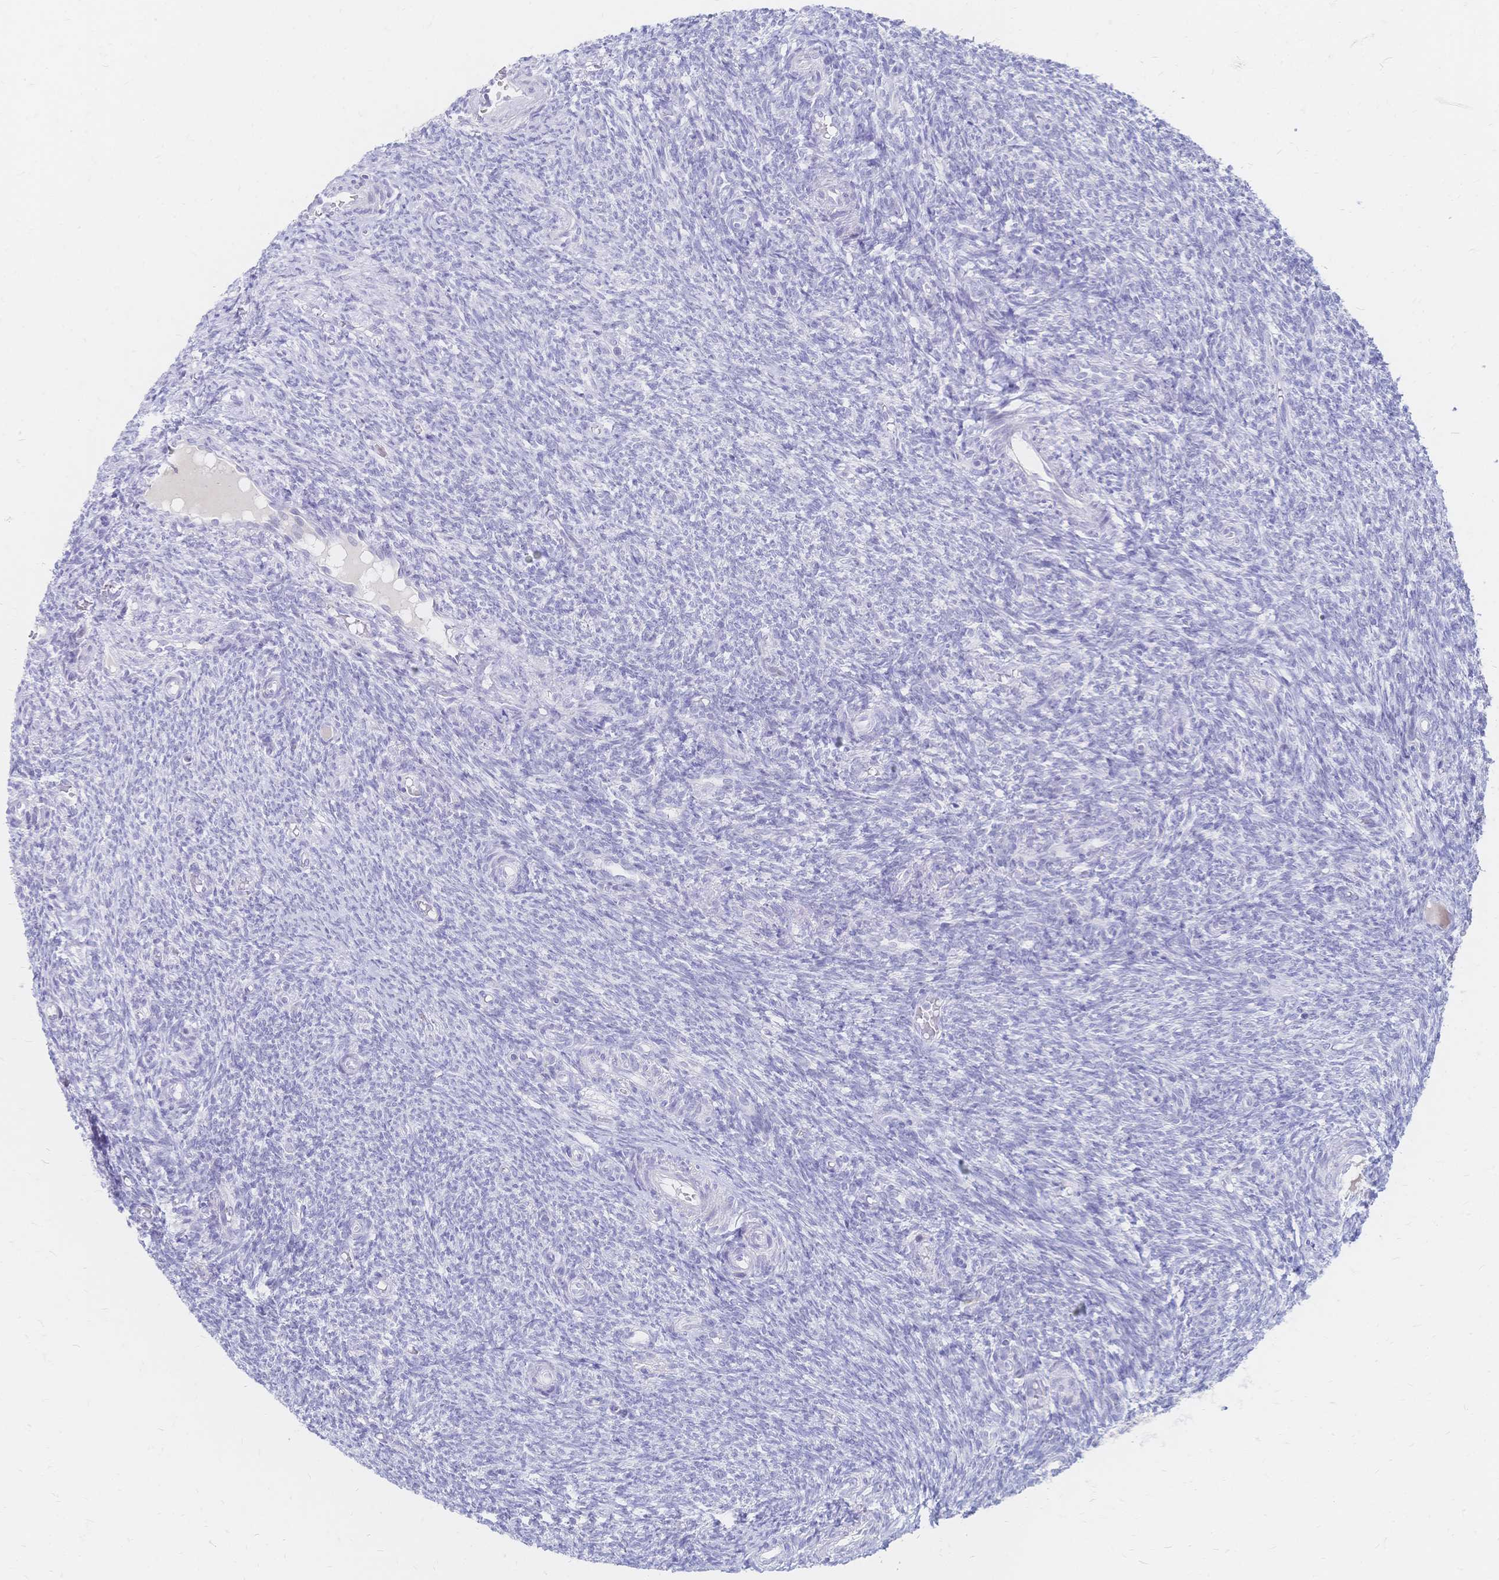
{"staining": {"intensity": "negative", "quantity": "none", "location": "none"}, "tissue": "ovary", "cell_type": "Follicle cells", "image_type": "normal", "snomed": [{"axis": "morphology", "description": "Normal tissue, NOS"}, {"axis": "topography", "description": "Ovary"}], "caption": "Immunohistochemistry (IHC) image of normal ovary: human ovary stained with DAB (3,3'-diaminobenzidine) exhibits no significant protein positivity in follicle cells. (DAB (3,3'-diaminobenzidine) IHC with hematoxylin counter stain).", "gene": "PSORS1C2", "patient": {"sex": "female", "age": 39}}